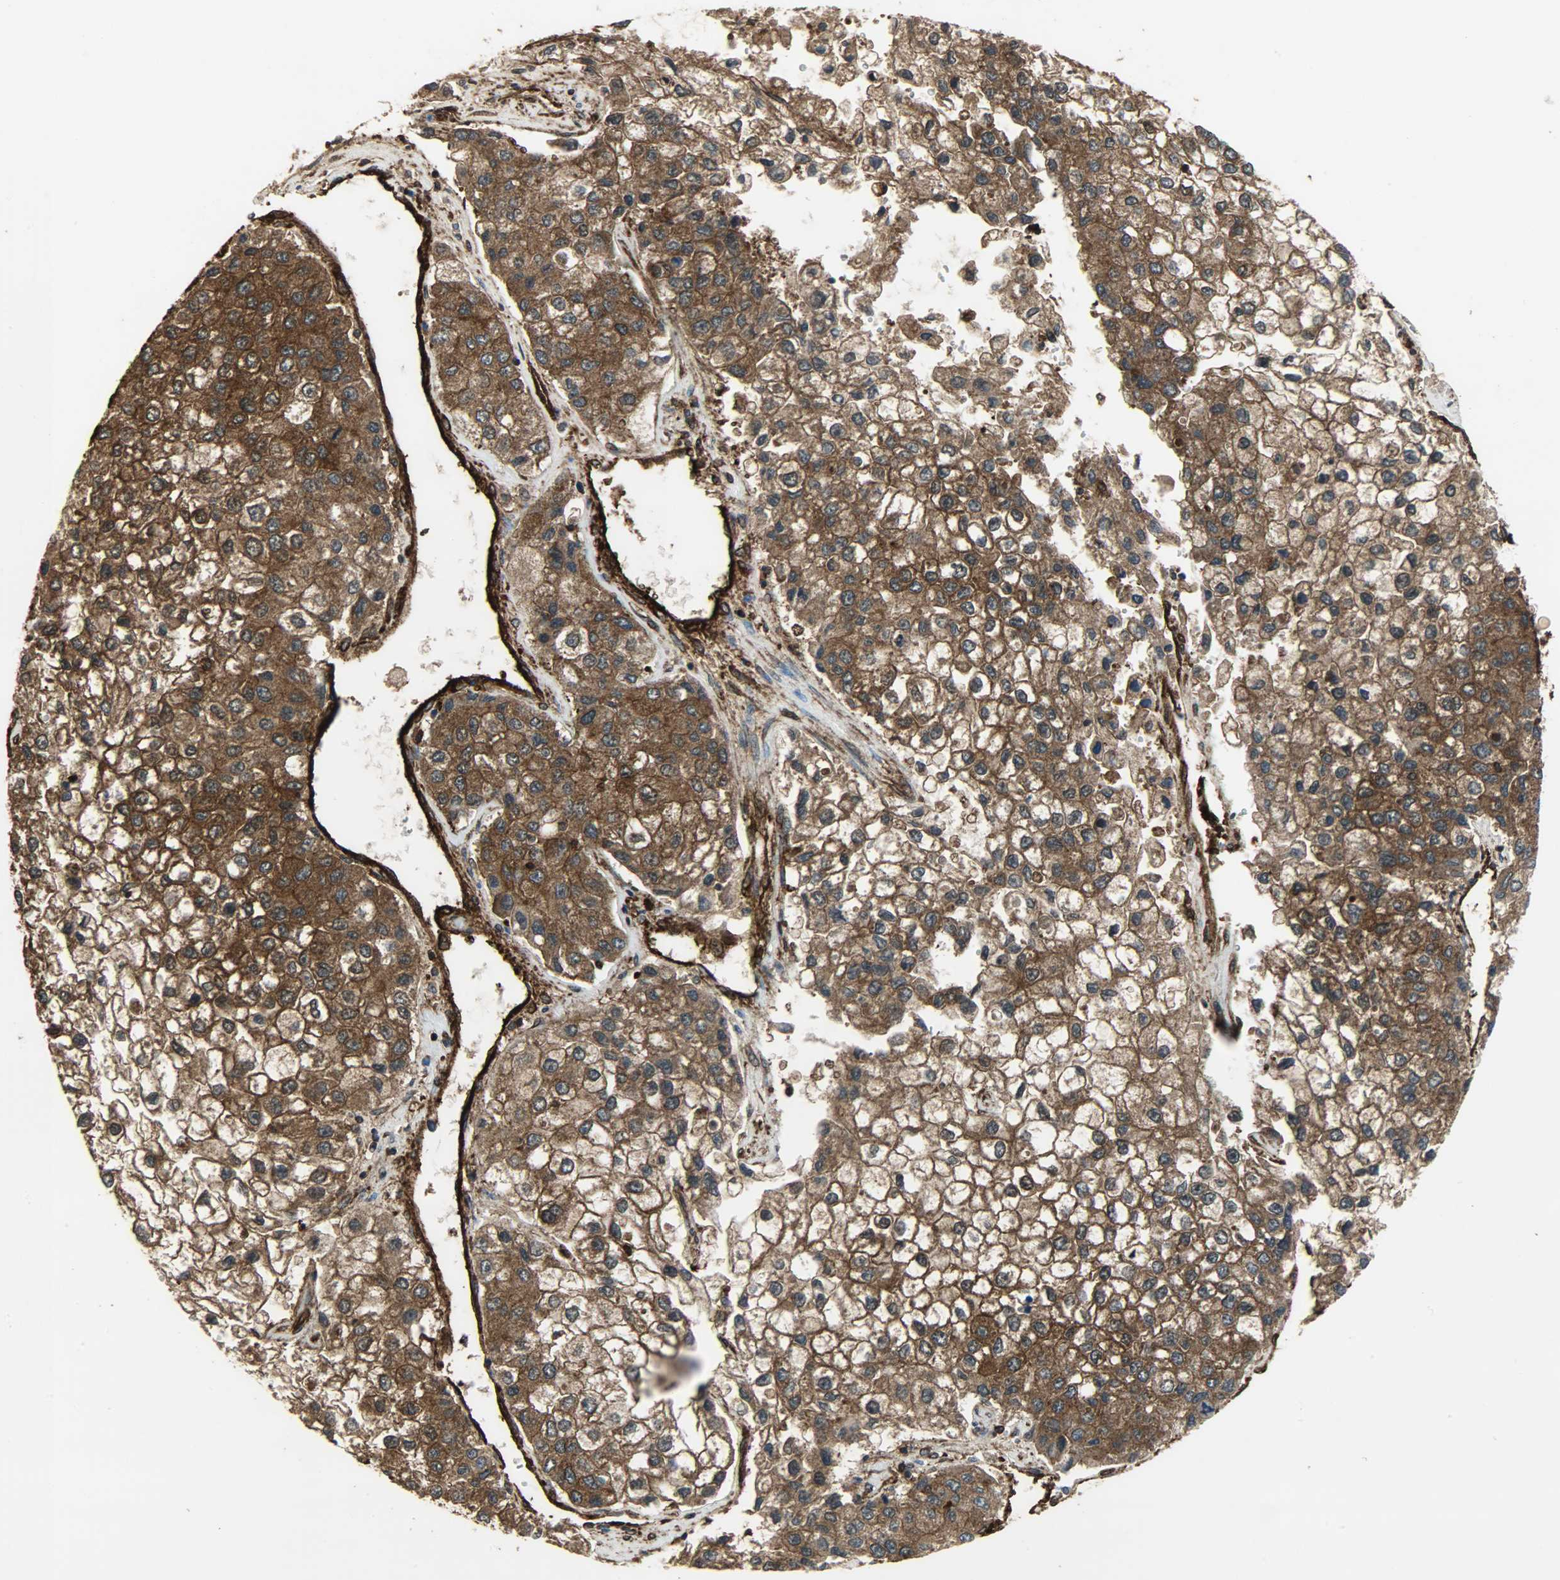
{"staining": {"intensity": "strong", "quantity": ">75%", "location": "cytoplasmic/membranous"}, "tissue": "liver cancer", "cell_type": "Tumor cells", "image_type": "cancer", "snomed": [{"axis": "morphology", "description": "Carcinoma, Hepatocellular, NOS"}, {"axis": "topography", "description": "Liver"}], "caption": "The image displays immunohistochemical staining of liver hepatocellular carcinoma. There is strong cytoplasmic/membranous expression is present in approximately >75% of tumor cells. (Stains: DAB in brown, nuclei in blue, Microscopy: brightfield microscopy at high magnification).", "gene": "VASP", "patient": {"sex": "female", "age": 66}}